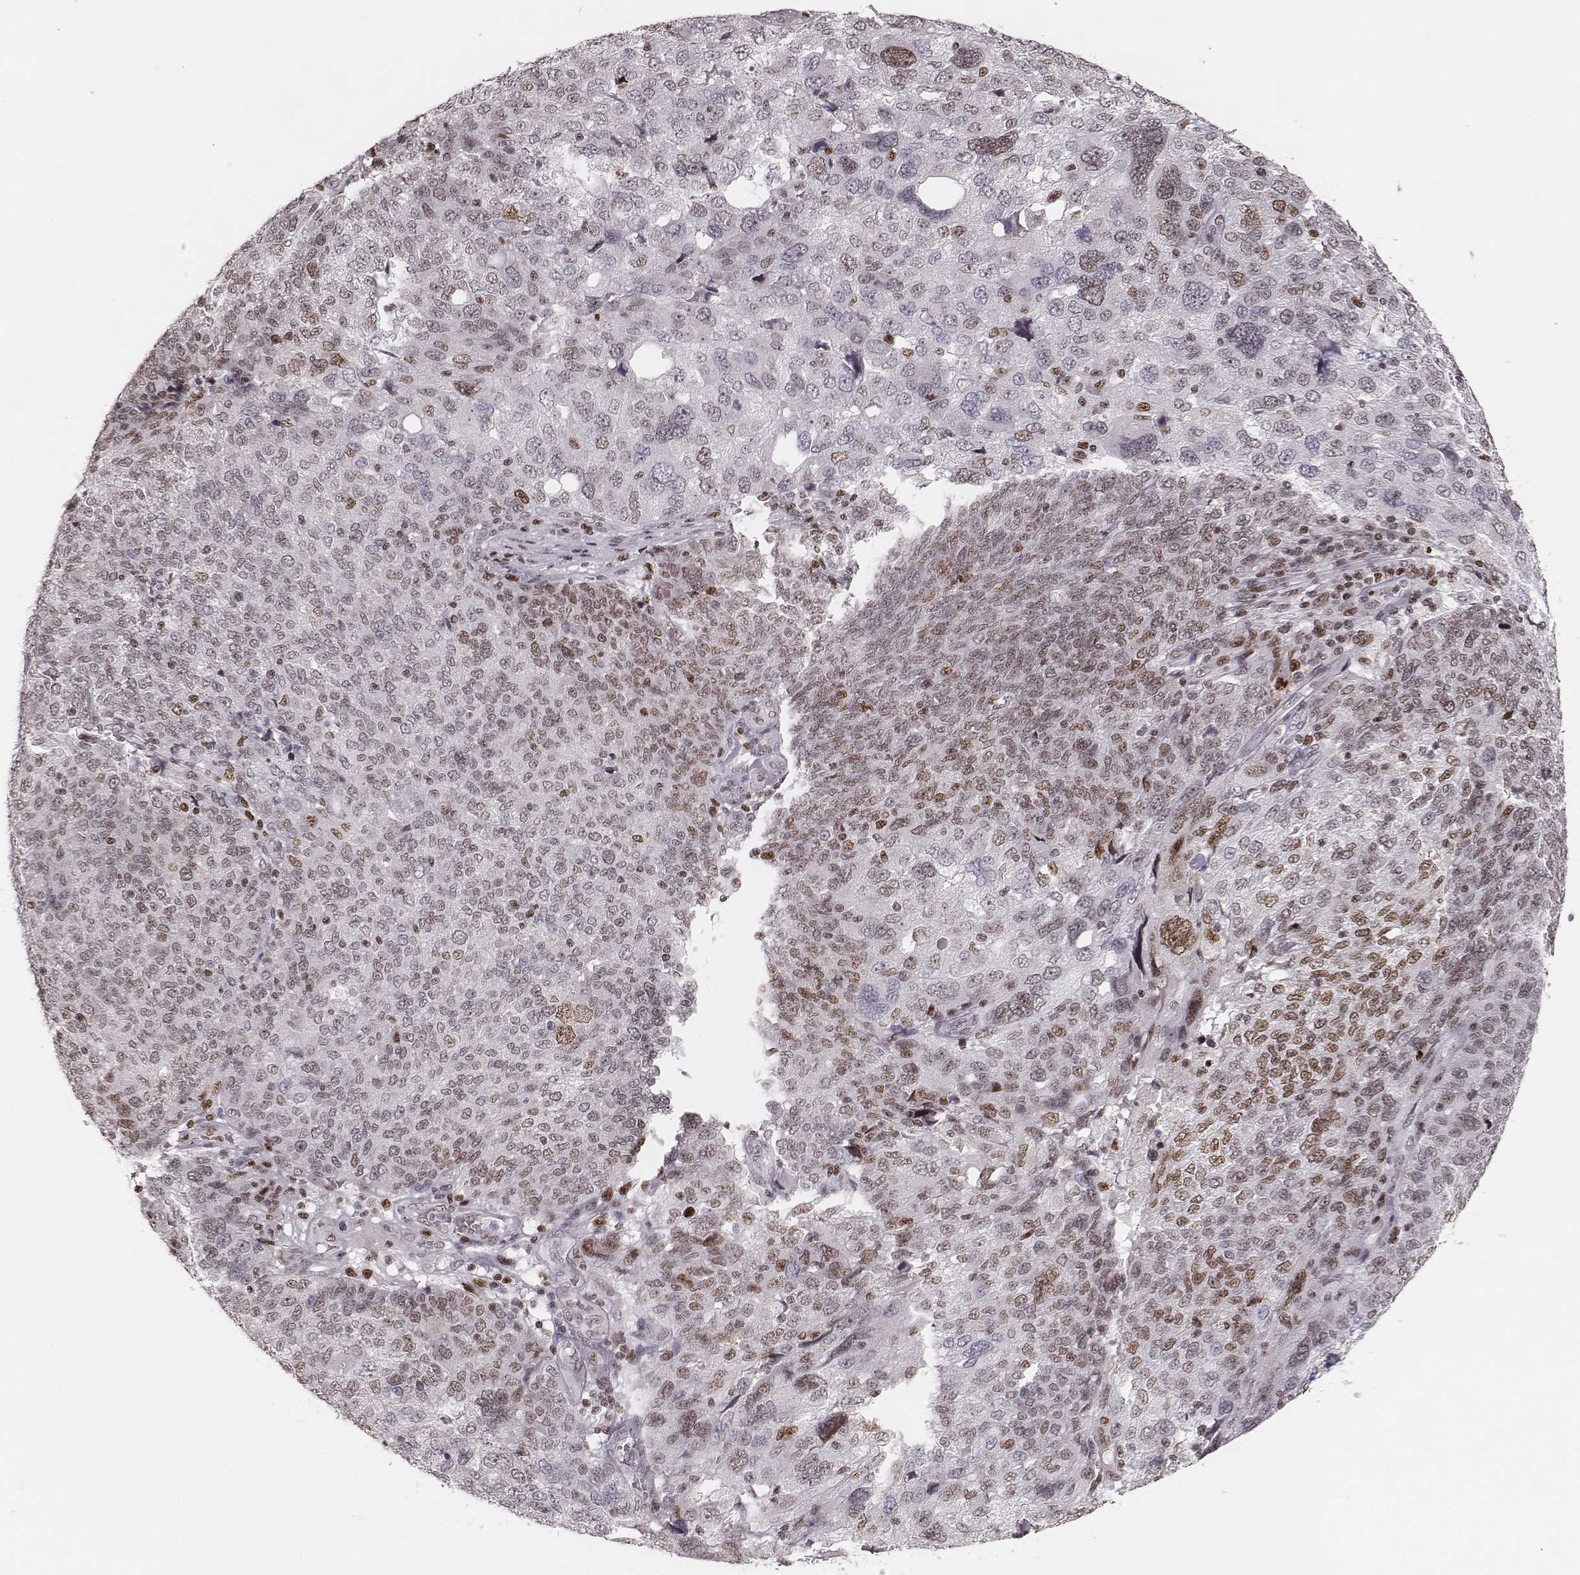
{"staining": {"intensity": "moderate", "quantity": ">75%", "location": "nuclear"}, "tissue": "ovarian cancer", "cell_type": "Tumor cells", "image_type": "cancer", "snomed": [{"axis": "morphology", "description": "Carcinoma, endometroid"}, {"axis": "topography", "description": "Ovary"}], "caption": "Immunohistochemical staining of human ovarian cancer (endometroid carcinoma) demonstrates medium levels of moderate nuclear expression in about >75% of tumor cells.", "gene": "PARP1", "patient": {"sex": "female", "age": 58}}